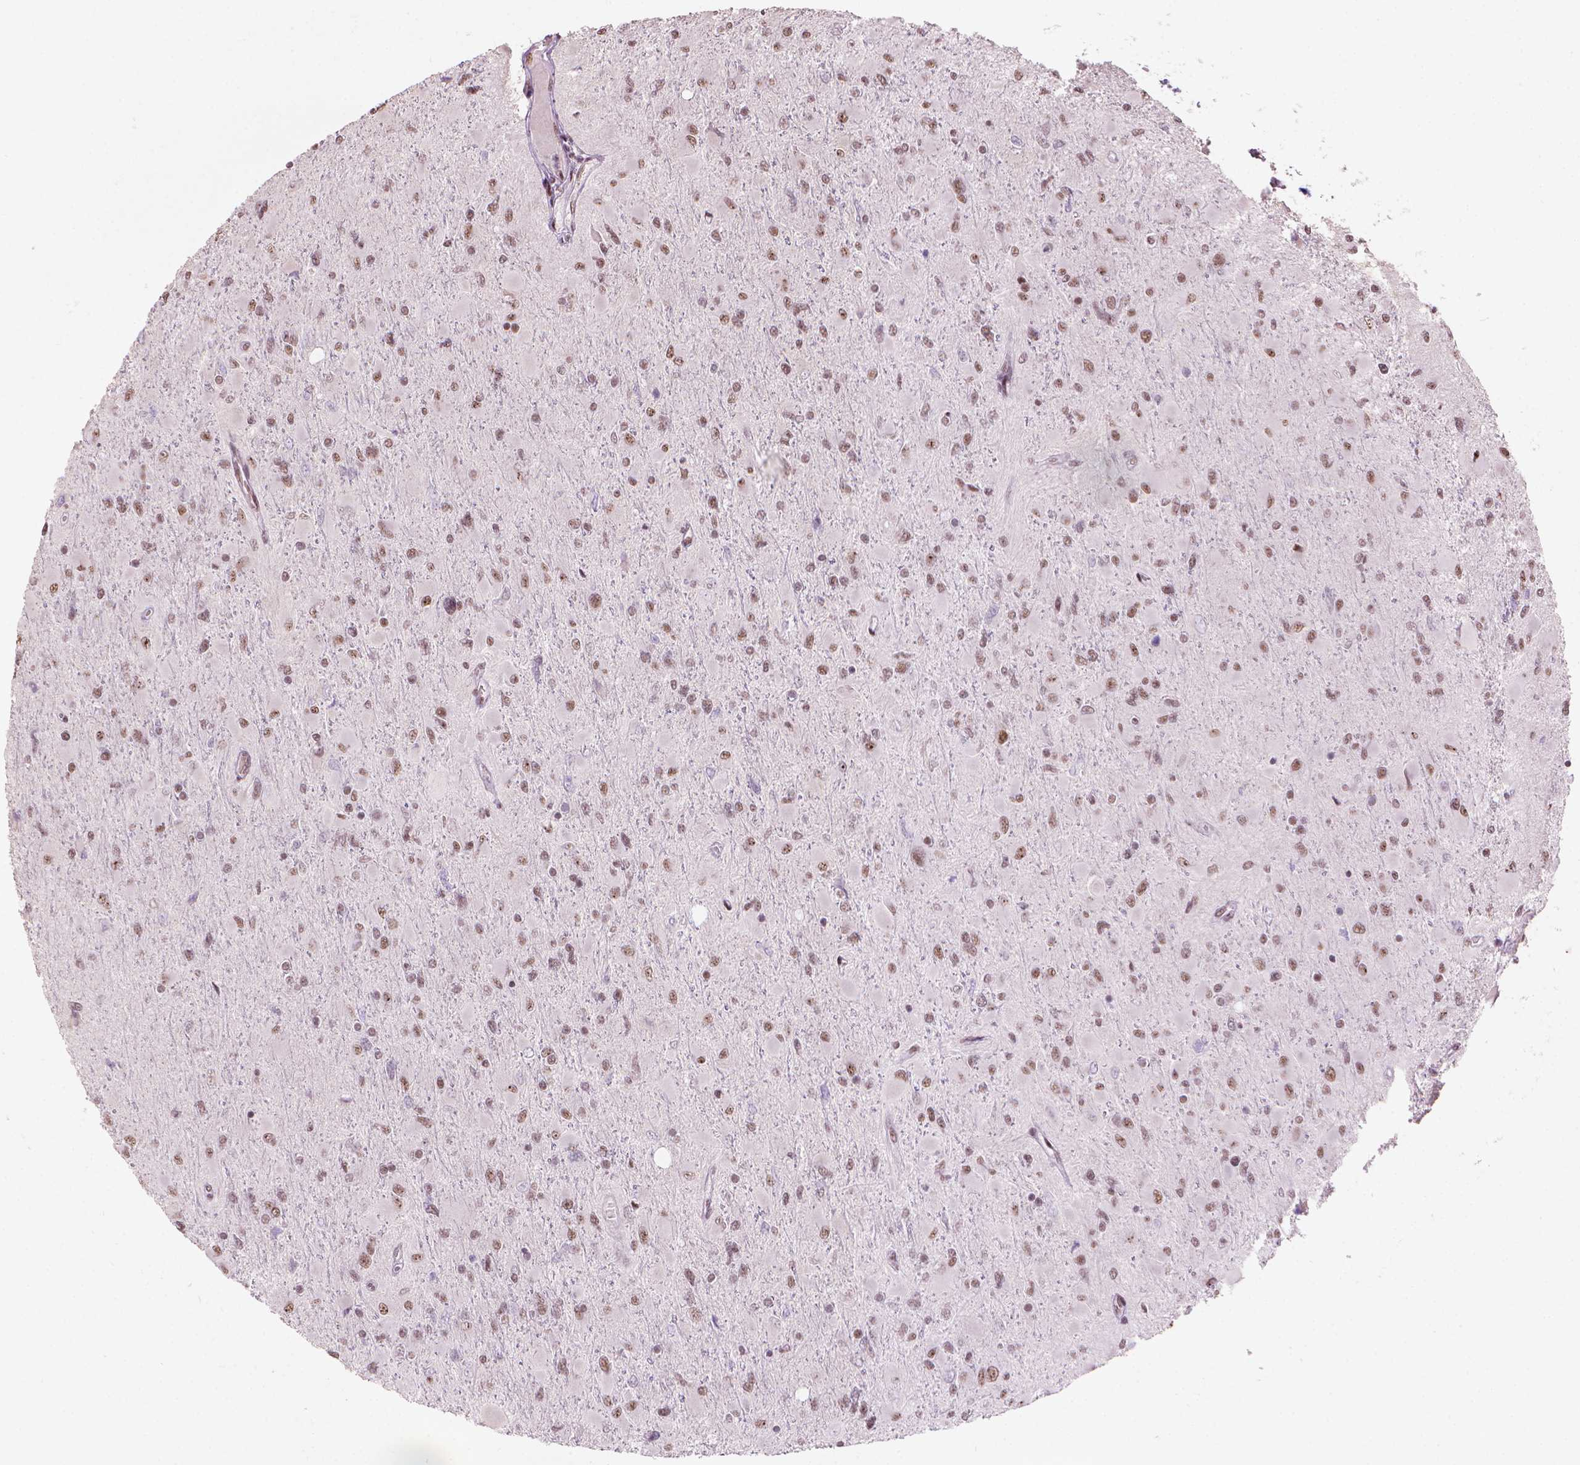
{"staining": {"intensity": "moderate", "quantity": ">75%", "location": "nuclear"}, "tissue": "glioma", "cell_type": "Tumor cells", "image_type": "cancer", "snomed": [{"axis": "morphology", "description": "Glioma, malignant, High grade"}, {"axis": "topography", "description": "Cerebral cortex"}], "caption": "Human glioma stained for a protein (brown) displays moderate nuclear positive expression in about >75% of tumor cells.", "gene": "HES7", "patient": {"sex": "female", "age": 36}}